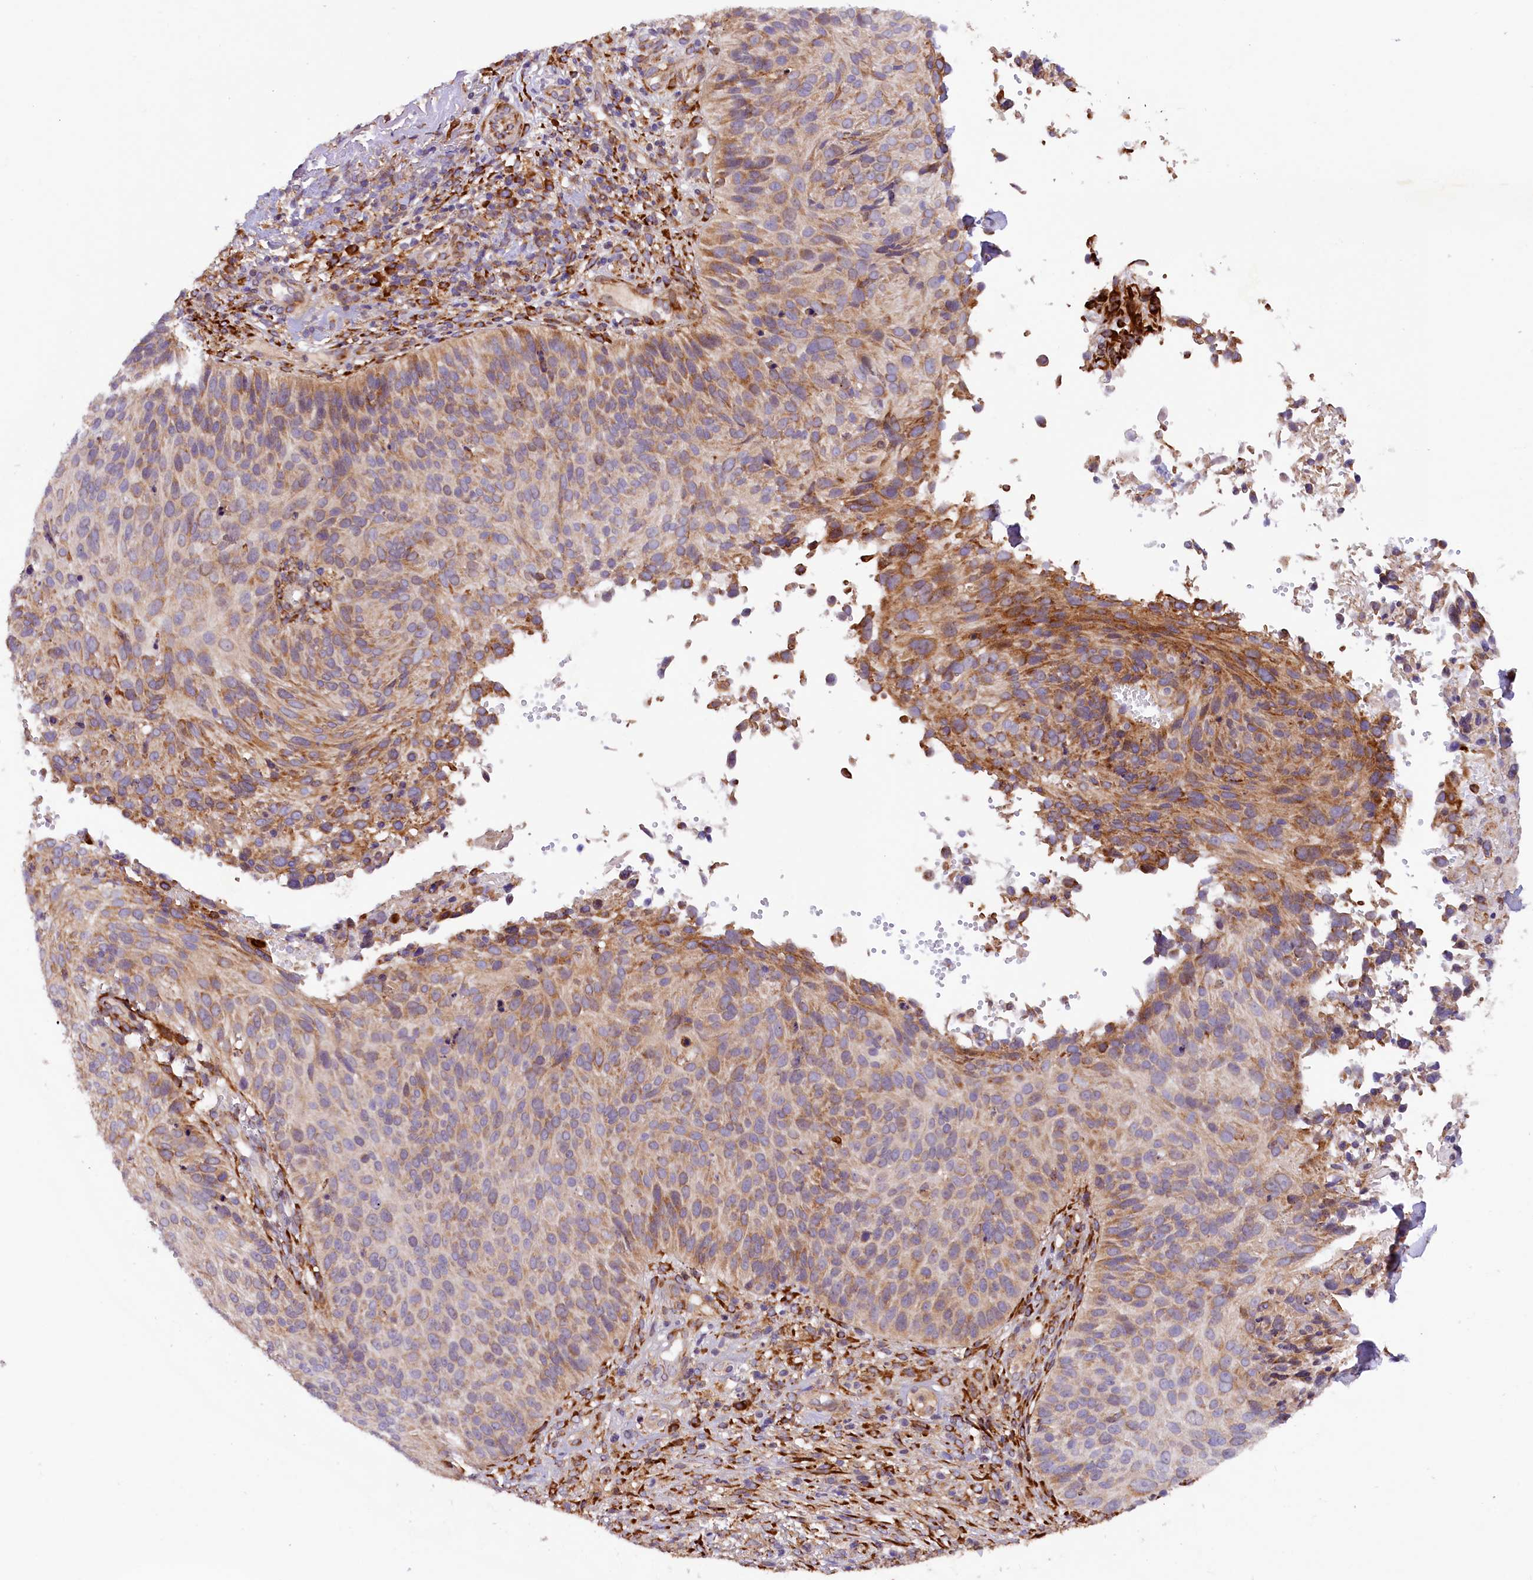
{"staining": {"intensity": "moderate", "quantity": ">75%", "location": "cytoplasmic/membranous"}, "tissue": "cervical cancer", "cell_type": "Tumor cells", "image_type": "cancer", "snomed": [{"axis": "morphology", "description": "Squamous cell carcinoma, NOS"}, {"axis": "topography", "description": "Cervix"}], "caption": "IHC (DAB) staining of human cervical squamous cell carcinoma reveals moderate cytoplasmic/membranous protein staining in approximately >75% of tumor cells.", "gene": "SSC5D", "patient": {"sex": "female", "age": 74}}